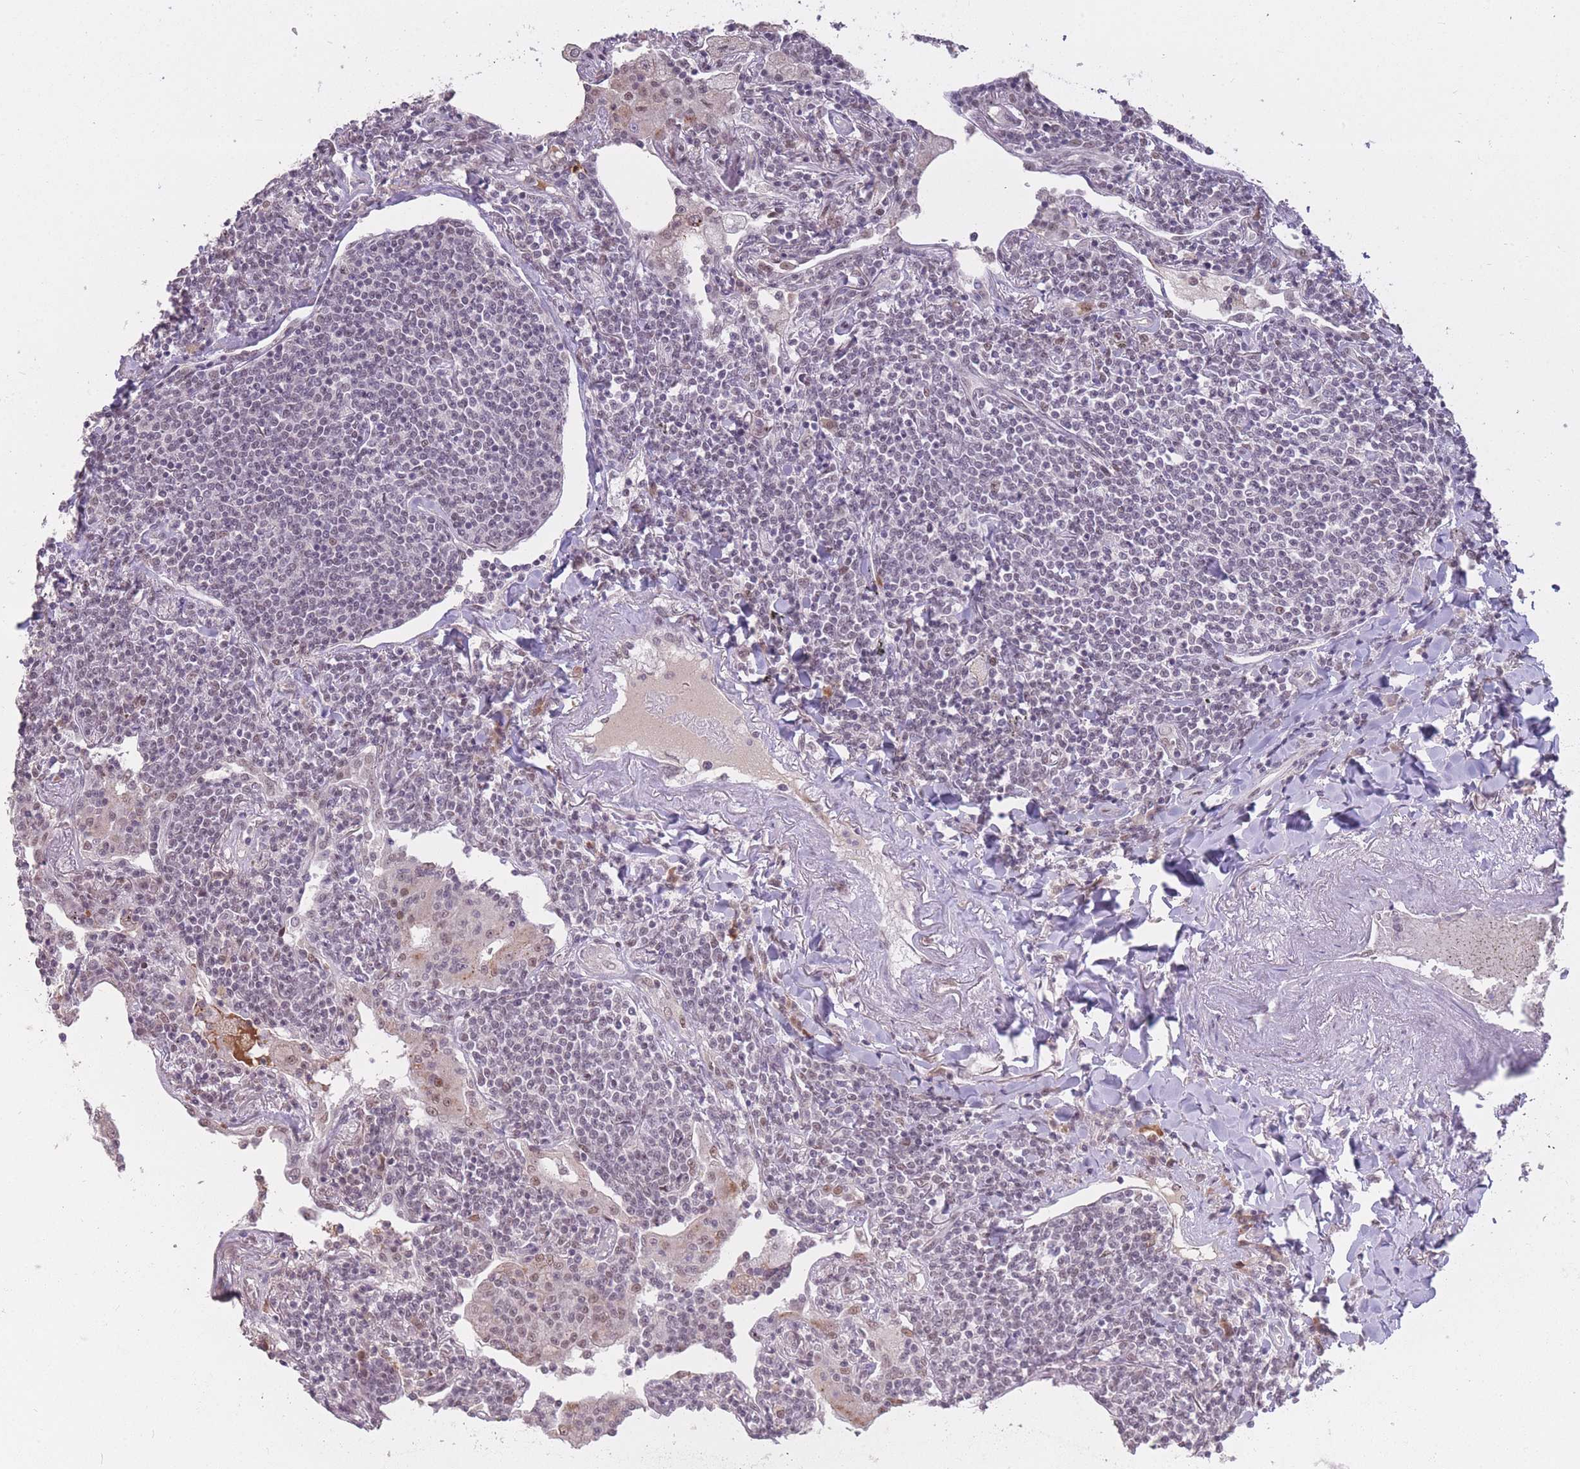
{"staining": {"intensity": "negative", "quantity": "none", "location": "none"}, "tissue": "lymphoma", "cell_type": "Tumor cells", "image_type": "cancer", "snomed": [{"axis": "morphology", "description": "Malignant lymphoma, non-Hodgkin's type, Low grade"}, {"axis": "topography", "description": "Lung"}], "caption": "The immunohistochemistry micrograph has no significant staining in tumor cells of lymphoma tissue. Nuclei are stained in blue.", "gene": "HNRNPUL1", "patient": {"sex": "female", "age": 71}}